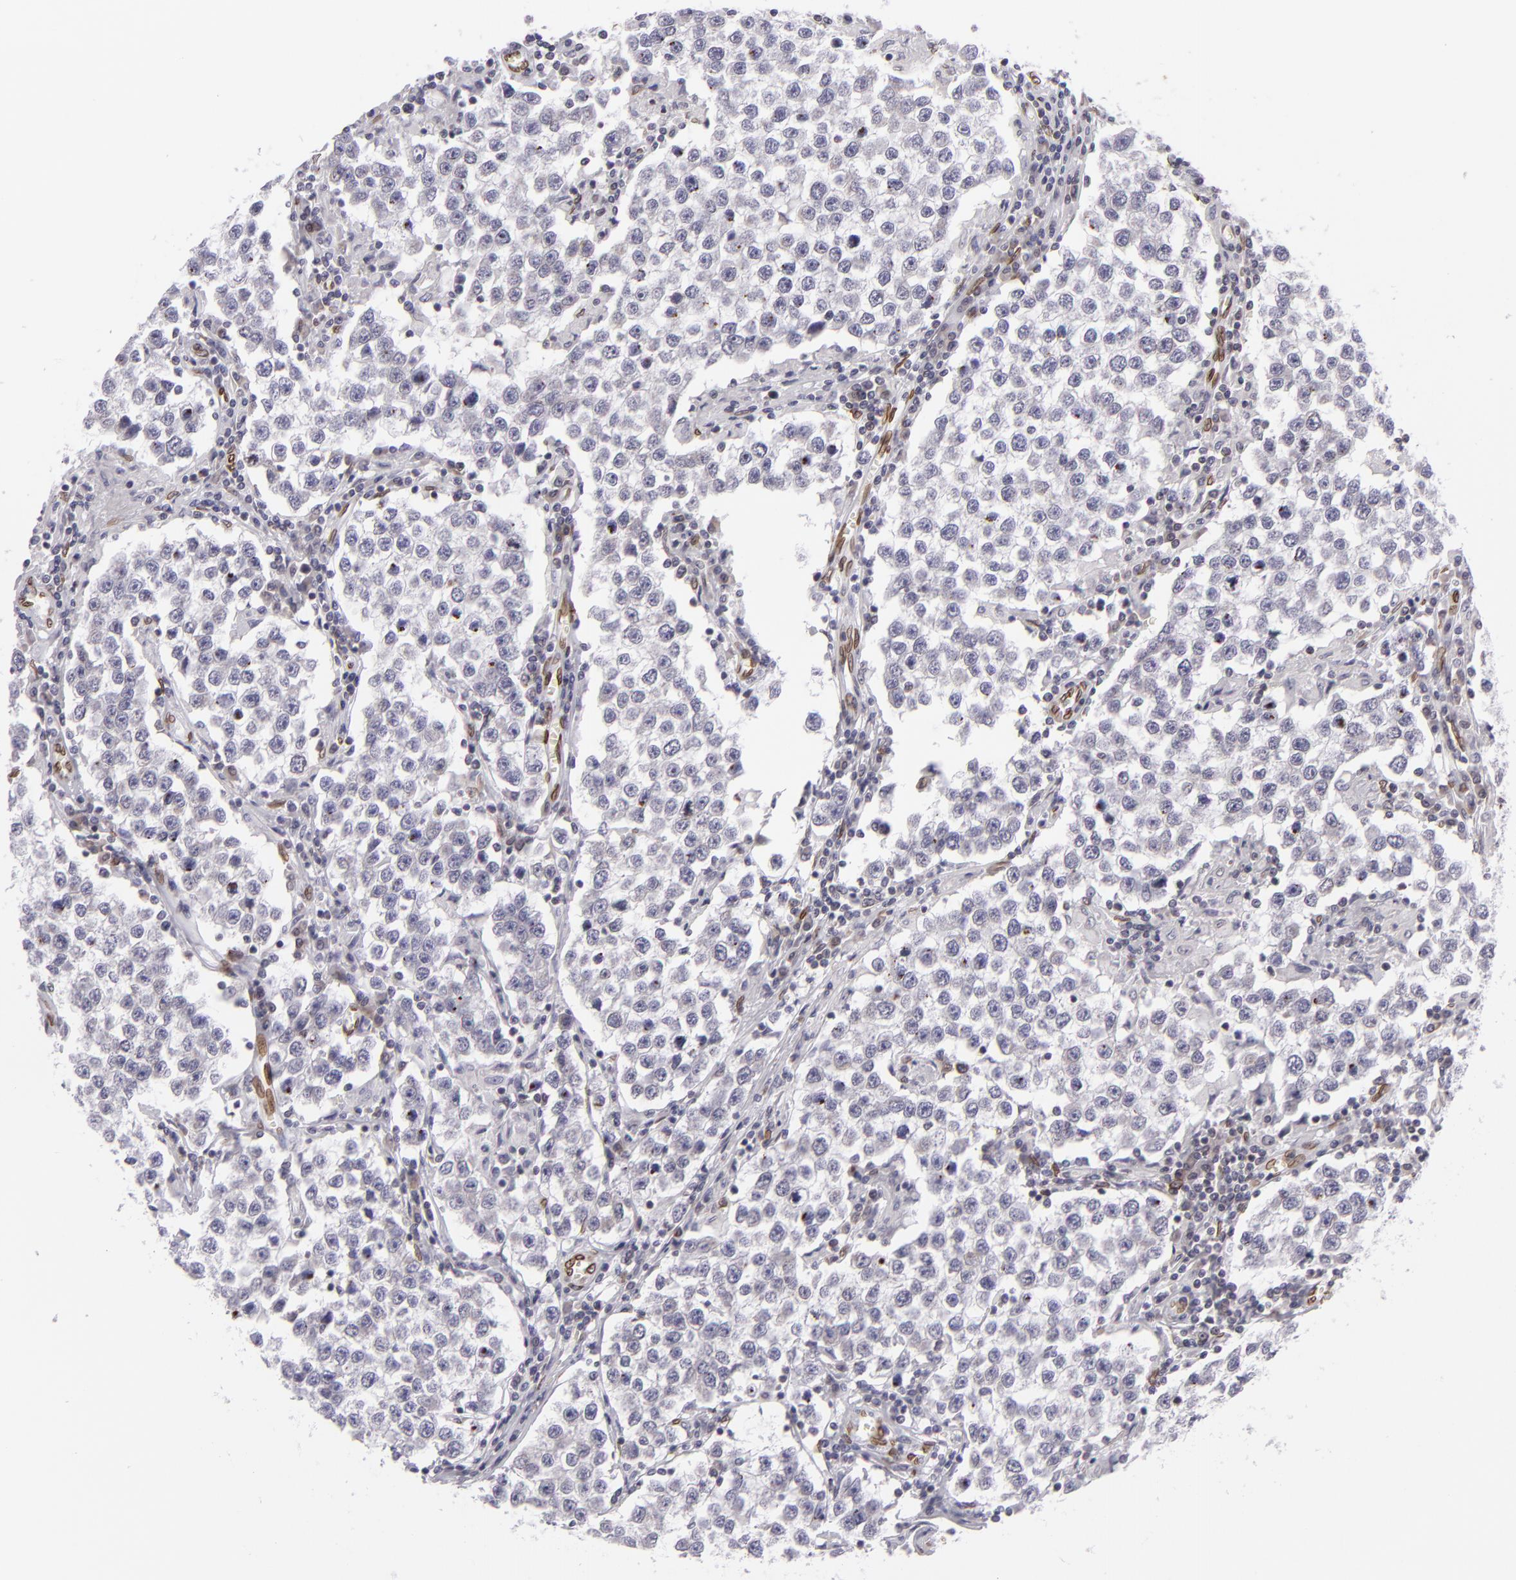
{"staining": {"intensity": "negative", "quantity": "none", "location": "none"}, "tissue": "testis cancer", "cell_type": "Tumor cells", "image_type": "cancer", "snomed": [{"axis": "morphology", "description": "Seminoma, NOS"}, {"axis": "topography", "description": "Testis"}], "caption": "Human testis seminoma stained for a protein using immunohistochemistry (IHC) shows no expression in tumor cells.", "gene": "EMD", "patient": {"sex": "male", "age": 36}}